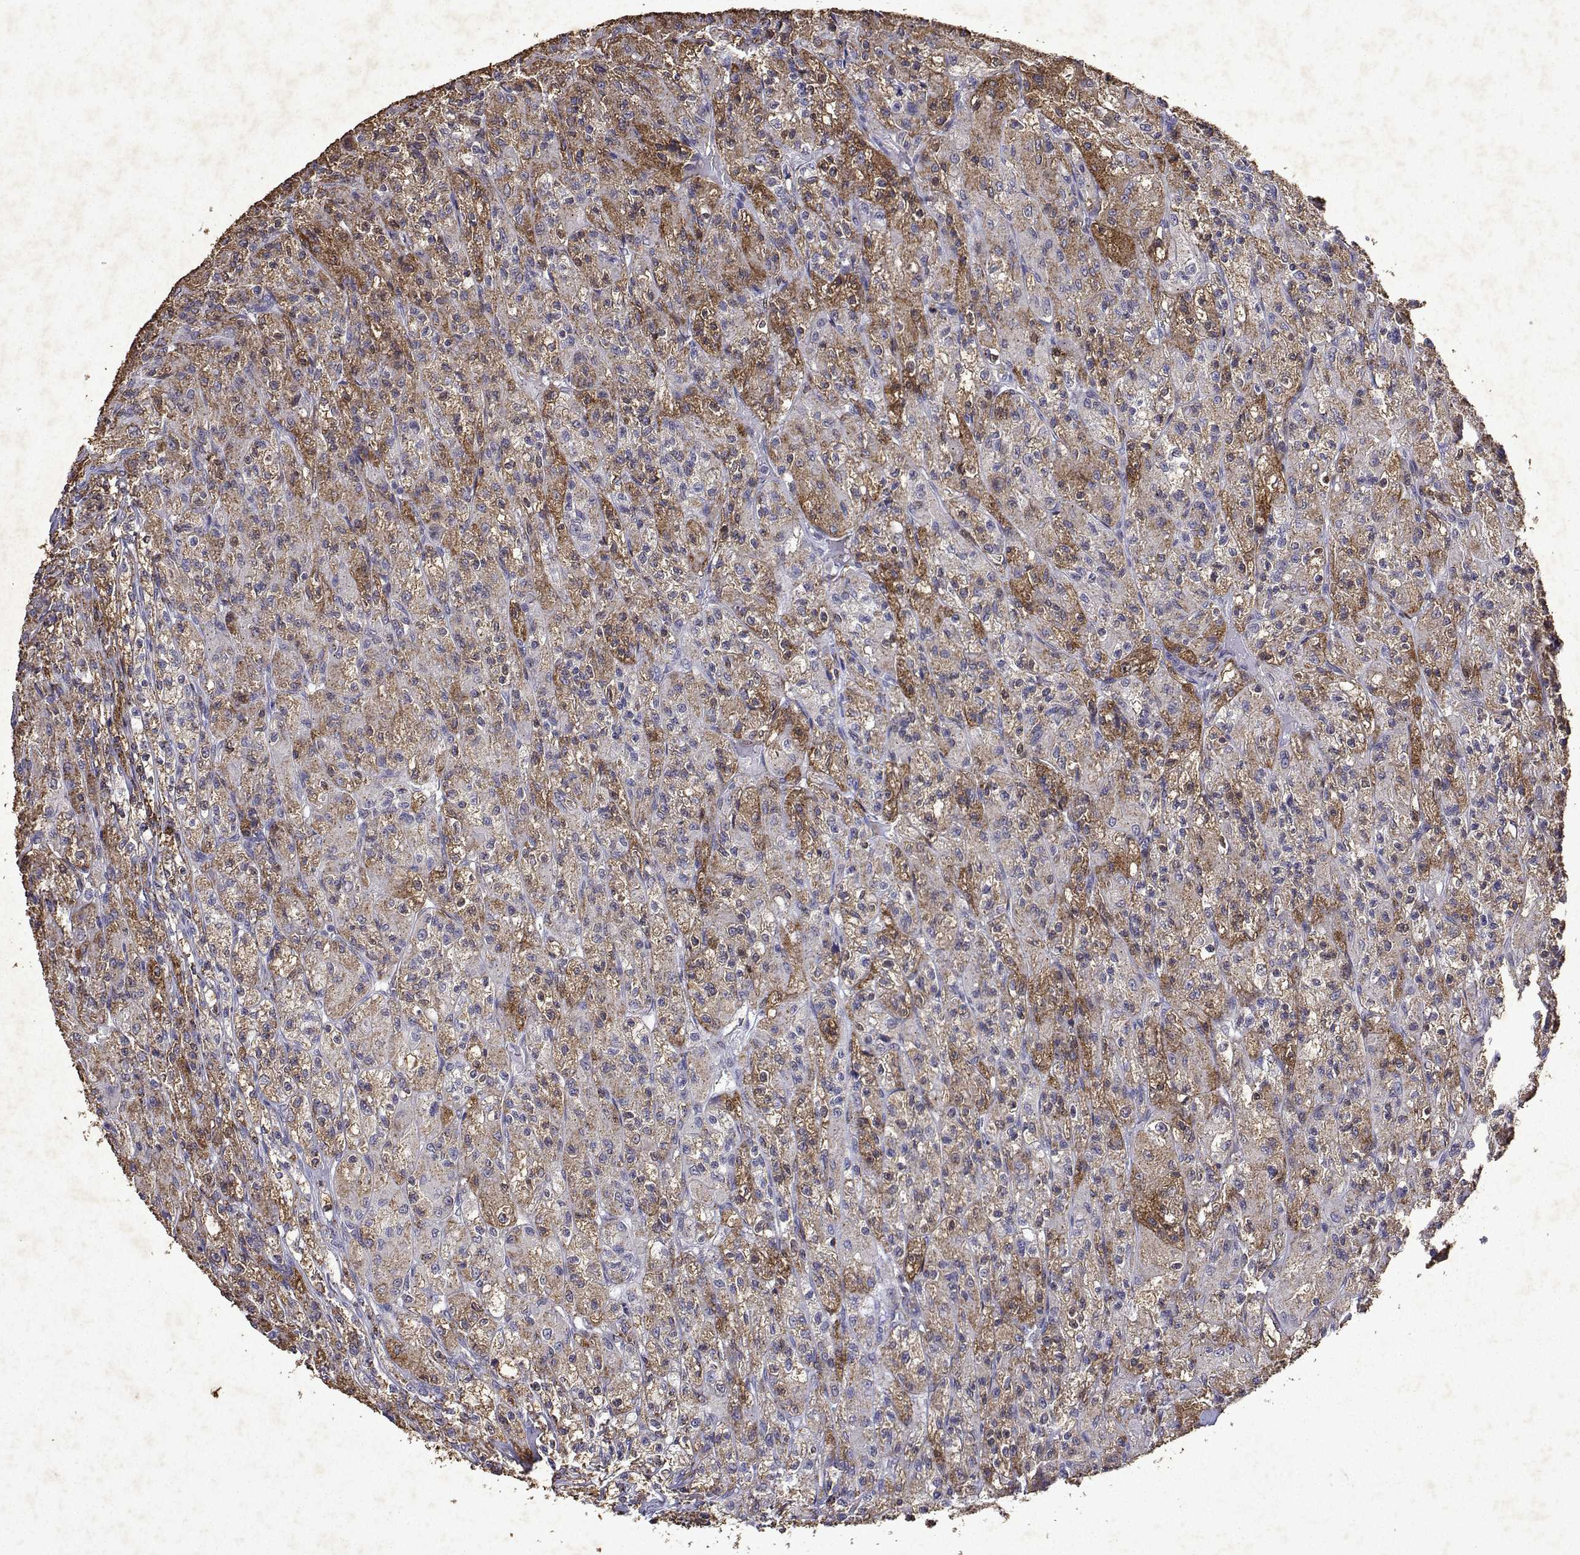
{"staining": {"intensity": "moderate", "quantity": ">75%", "location": "cytoplasmic/membranous"}, "tissue": "renal cancer", "cell_type": "Tumor cells", "image_type": "cancer", "snomed": [{"axis": "morphology", "description": "Adenocarcinoma, NOS"}, {"axis": "topography", "description": "Kidney"}], "caption": "IHC staining of renal adenocarcinoma, which reveals medium levels of moderate cytoplasmic/membranous staining in approximately >75% of tumor cells indicating moderate cytoplasmic/membranous protein expression. The staining was performed using DAB (brown) for protein detection and nuclei were counterstained in hematoxylin (blue).", "gene": "DUSP28", "patient": {"sex": "female", "age": 70}}